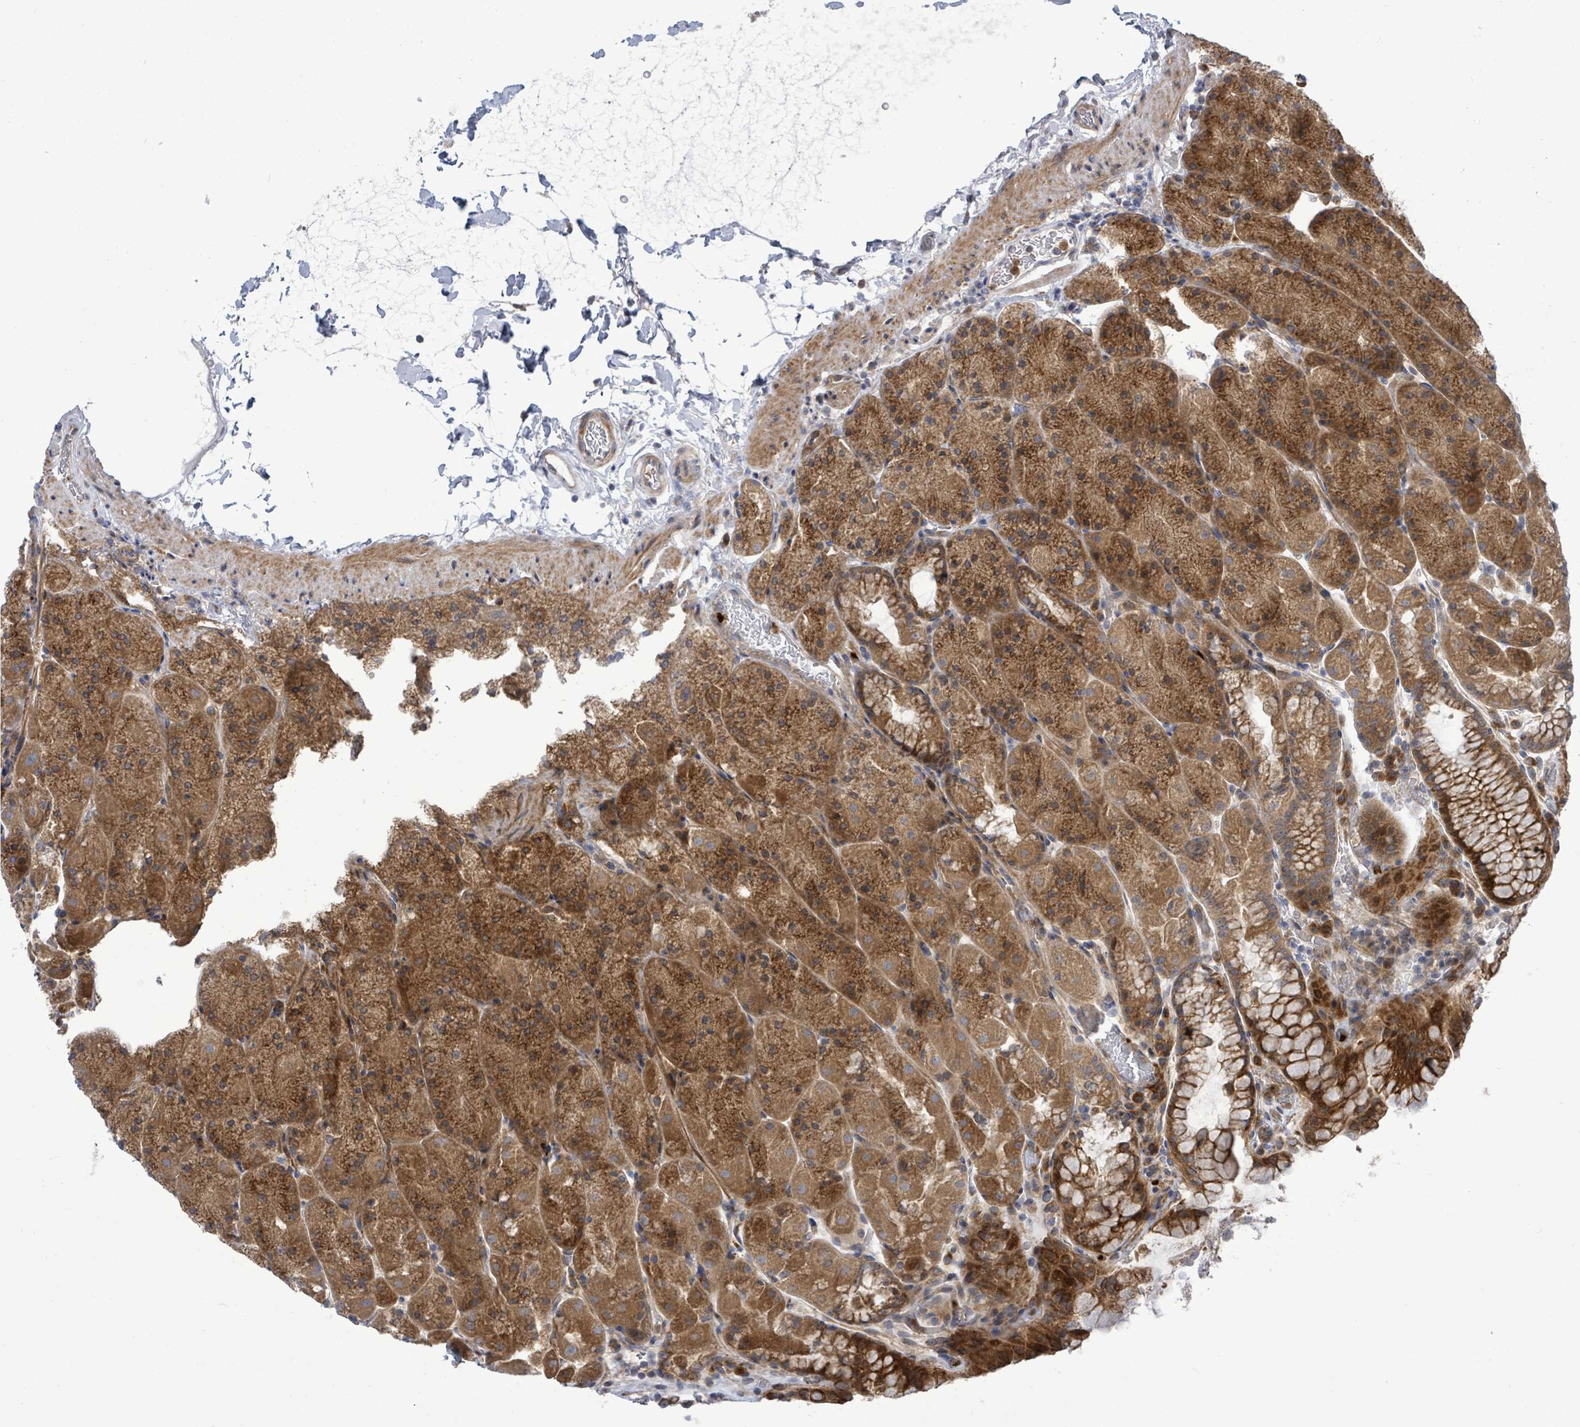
{"staining": {"intensity": "strong", "quantity": ">75%", "location": "cytoplasmic/membranous"}, "tissue": "stomach", "cell_type": "Glandular cells", "image_type": "normal", "snomed": [{"axis": "morphology", "description": "Normal tissue, NOS"}, {"axis": "topography", "description": "Stomach, upper"}, {"axis": "topography", "description": "Stomach, lower"}], "caption": "Protein analysis of unremarkable stomach exhibits strong cytoplasmic/membranous expression in about >75% of glandular cells.", "gene": "SAR1A", "patient": {"sex": "male", "age": 67}}